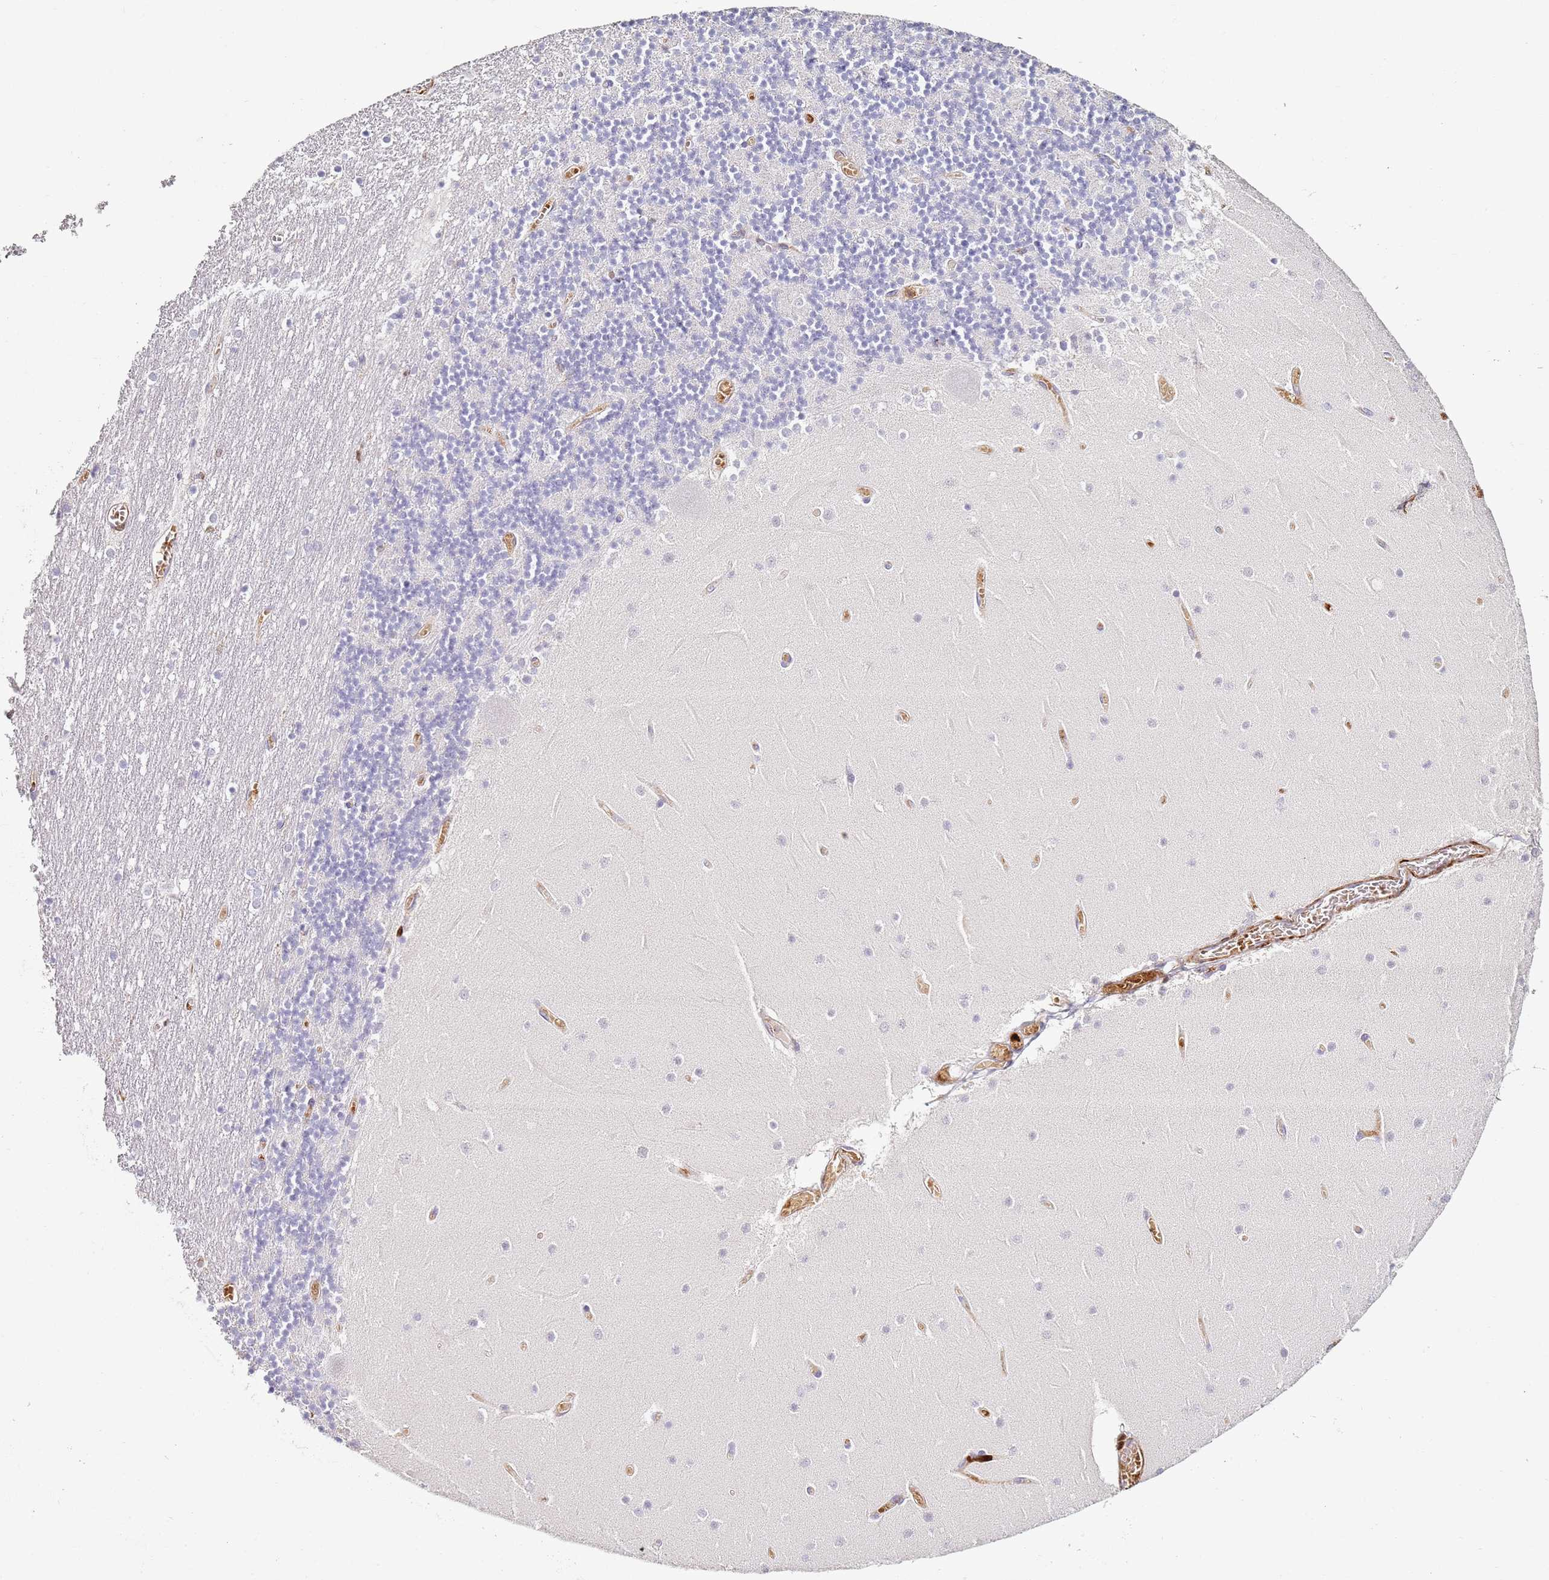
{"staining": {"intensity": "negative", "quantity": "none", "location": "none"}, "tissue": "cerebellum", "cell_type": "Cells in granular layer", "image_type": "normal", "snomed": [{"axis": "morphology", "description": "Normal tissue, NOS"}, {"axis": "topography", "description": "Cerebellum"}], "caption": "IHC image of normal human cerebellum stained for a protein (brown), which displays no staining in cells in granular layer.", "gene": "S100A4", "patient": {"sex": "female", "age": 28}}